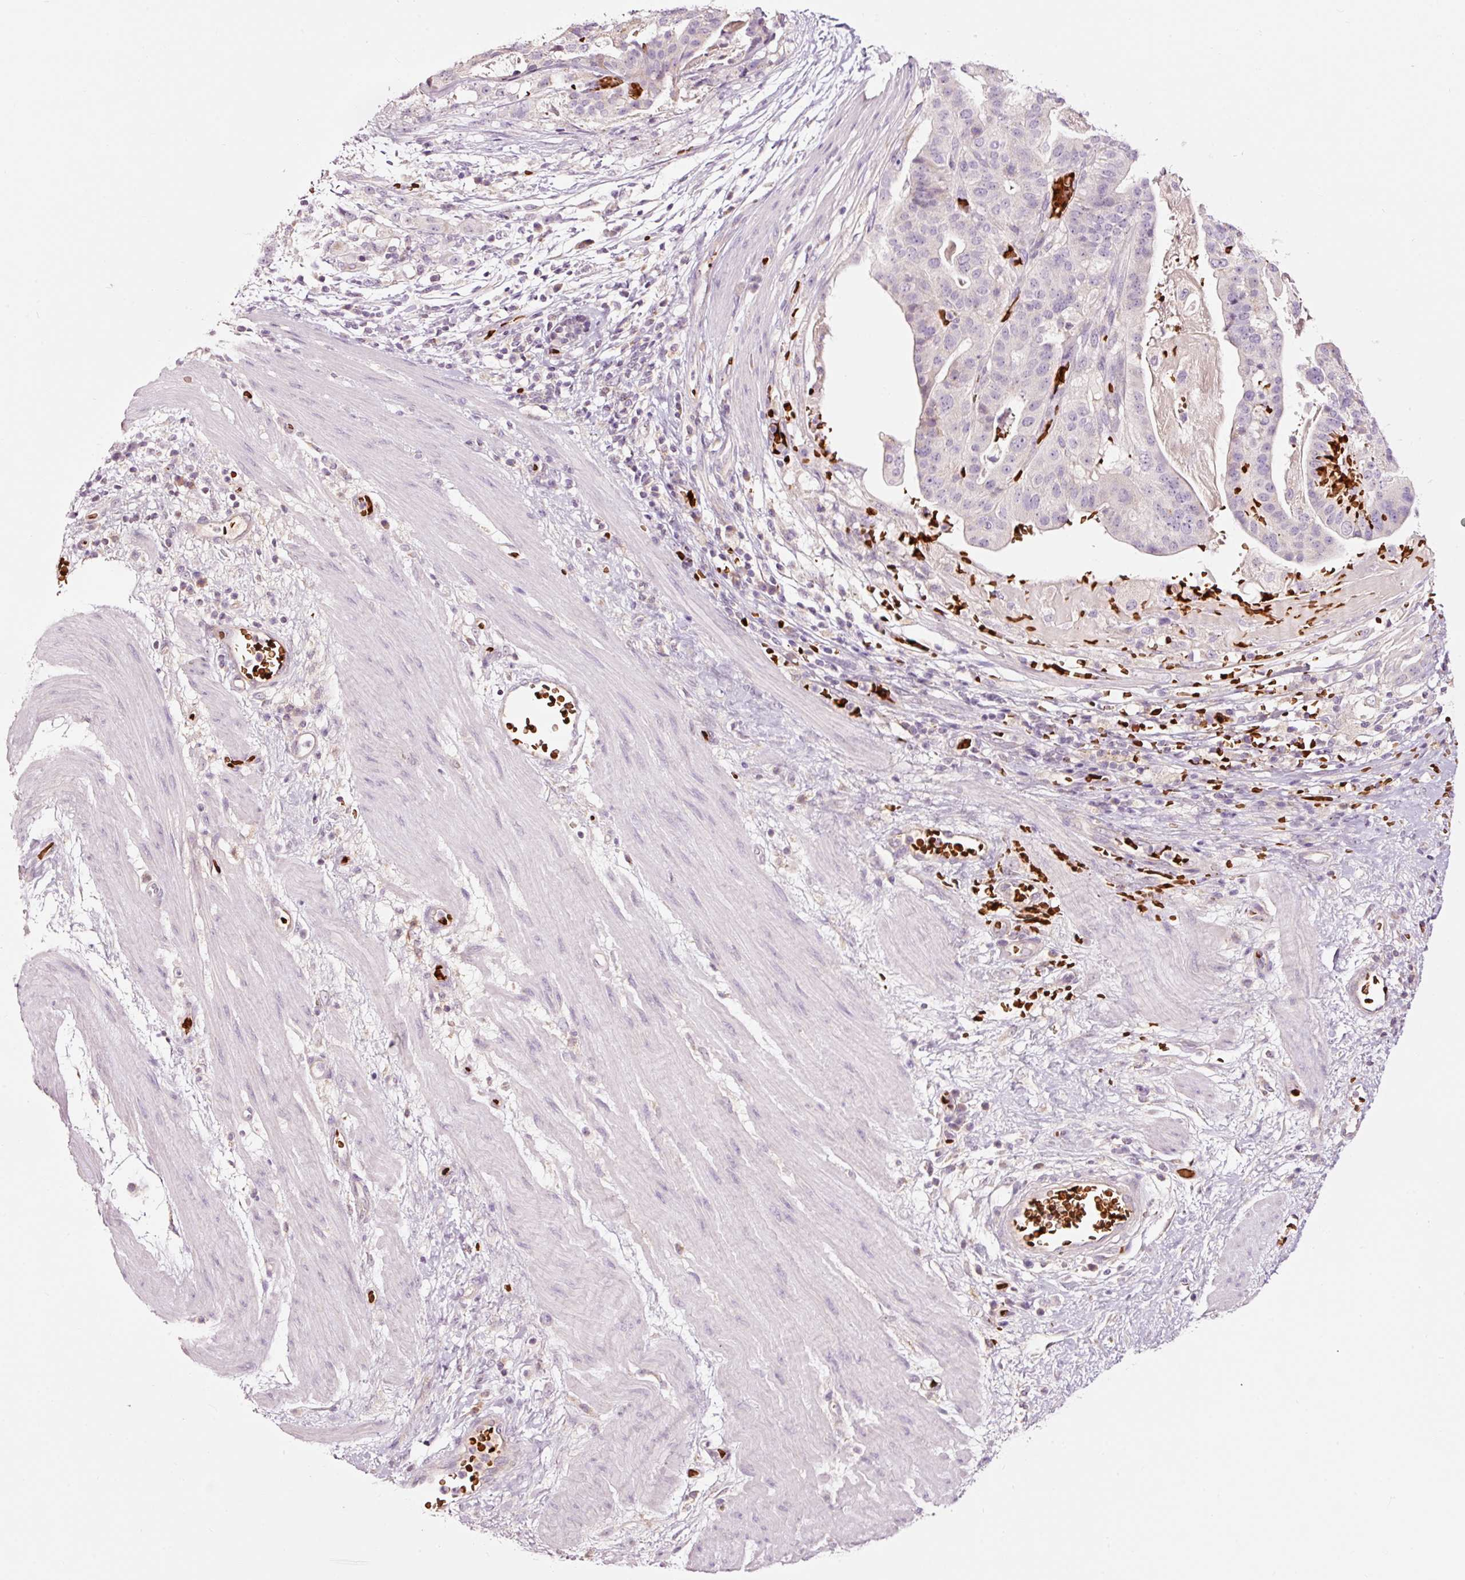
{"staining": {"intensity": "negative", "quantity": "none", "location": "none"}, "tissue": "stomach cancer", "cell_type": "Tumor cells", "image_type": "cancer", "snomed": [{"axis": "morphology", "description": "Adenocarcinoma, NOS"}, {"axis": "topography", "description": "Stomach"}], "caption": "Immunohistochemical staining of human adenocarcinoma (stomach) reveals no significant positivity in tumor cells.", "gene": "LDHAL6B", "patient": {"sex": "male", "age": 48}}